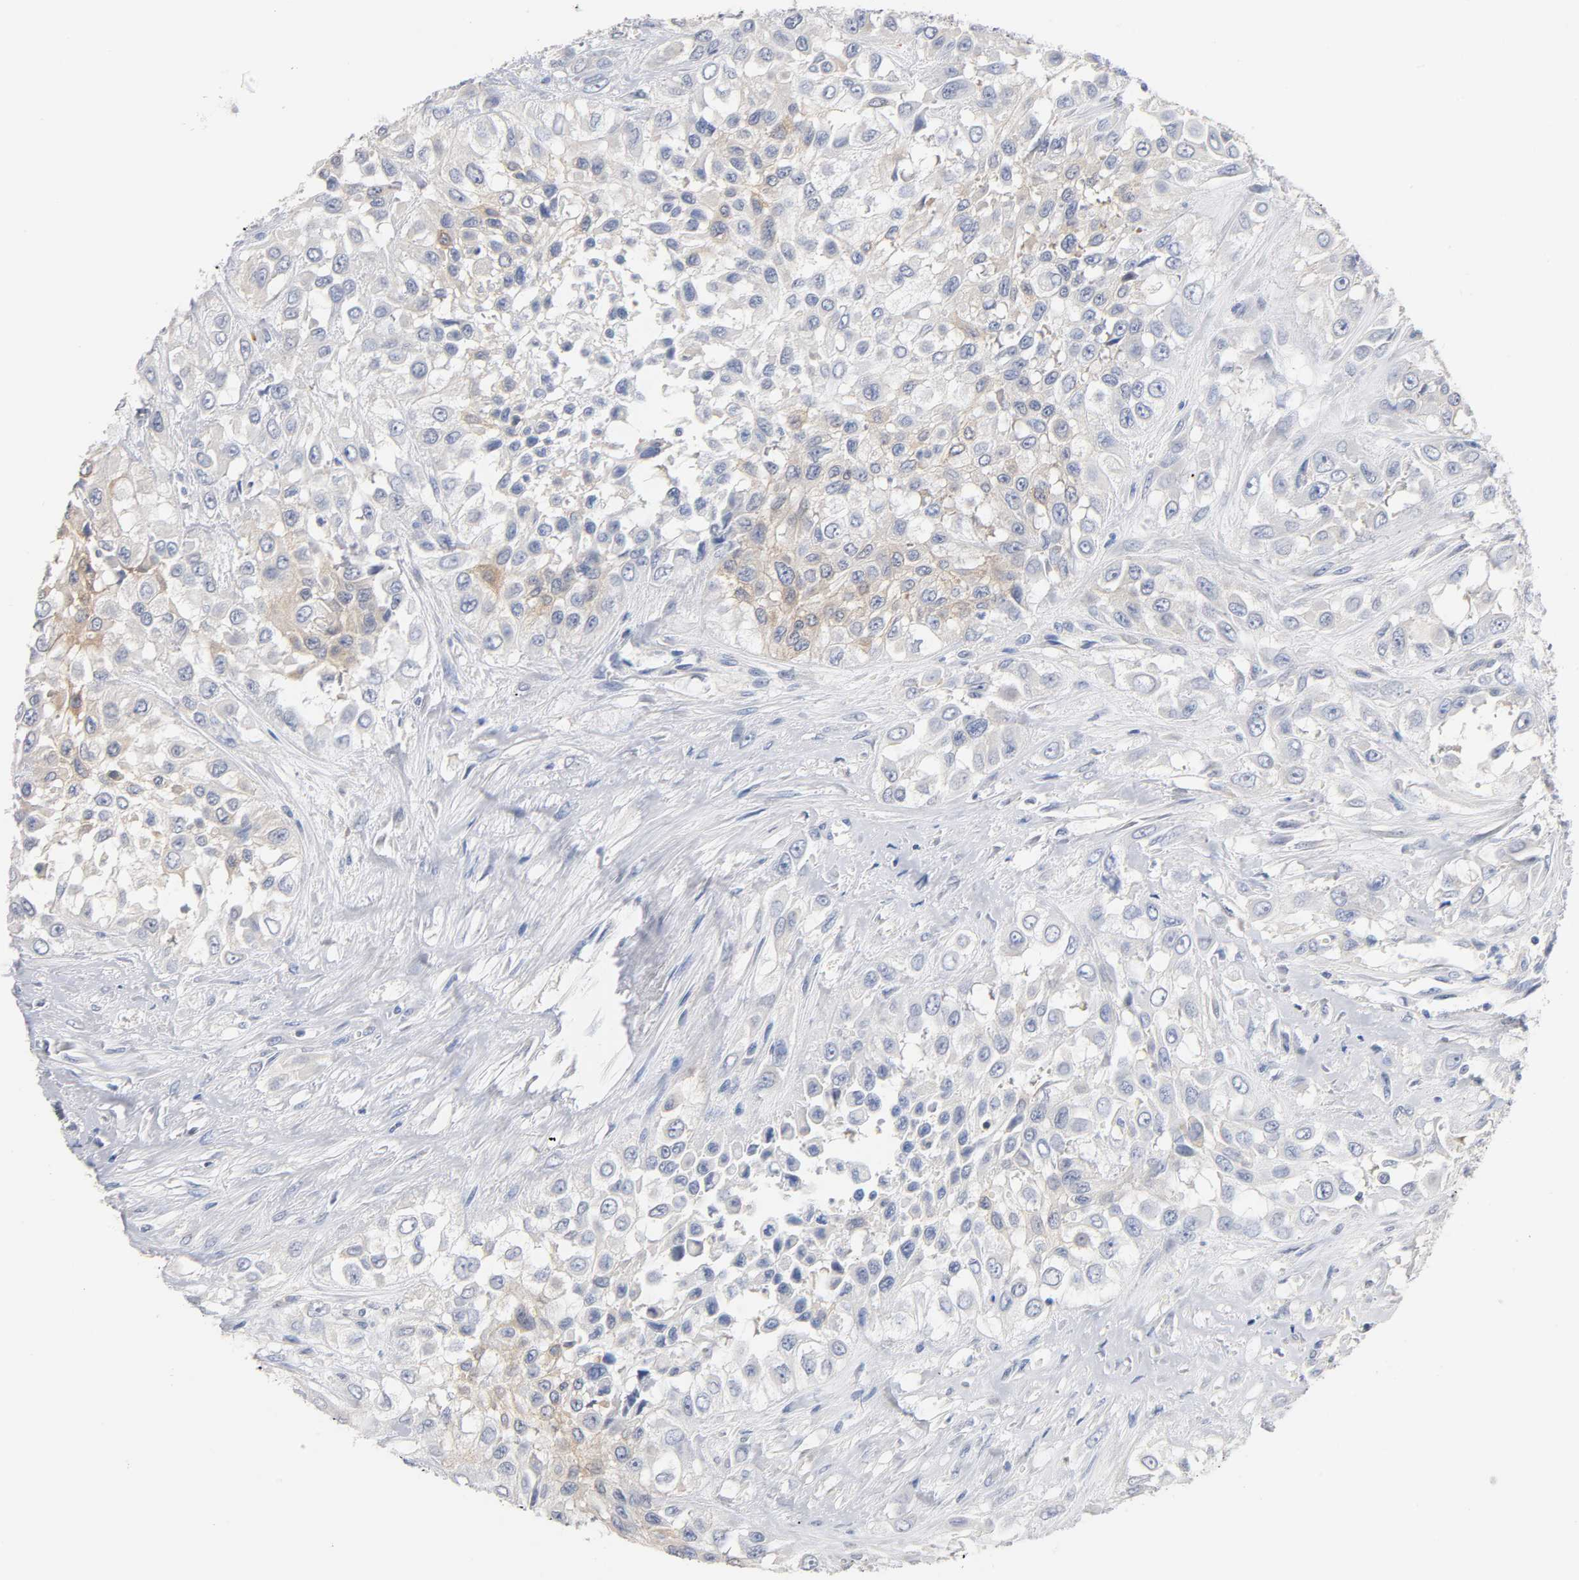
{"staining": {"intensity": "weak", "quantity": "<25%", "location": "cytoplasmic/membranous"}, "tissue": "urothelial cancer", "cell_type": "Tumor cells", "image_type": "cancer", "snomed": [{"axis": "morphology", "description": "Urothelial carcinoma, High grade"}, {"axis": "topography", "description": "Urinary bladder"}], "caption": "An immunohistochemistry histopathology image of urothelial cancer is shown. There is no staining in tumor cells of urothelial cancer. Nuclei are stained in blue.", "gene": "MALT1", "patient": {"sex": "male", "age": 57}}